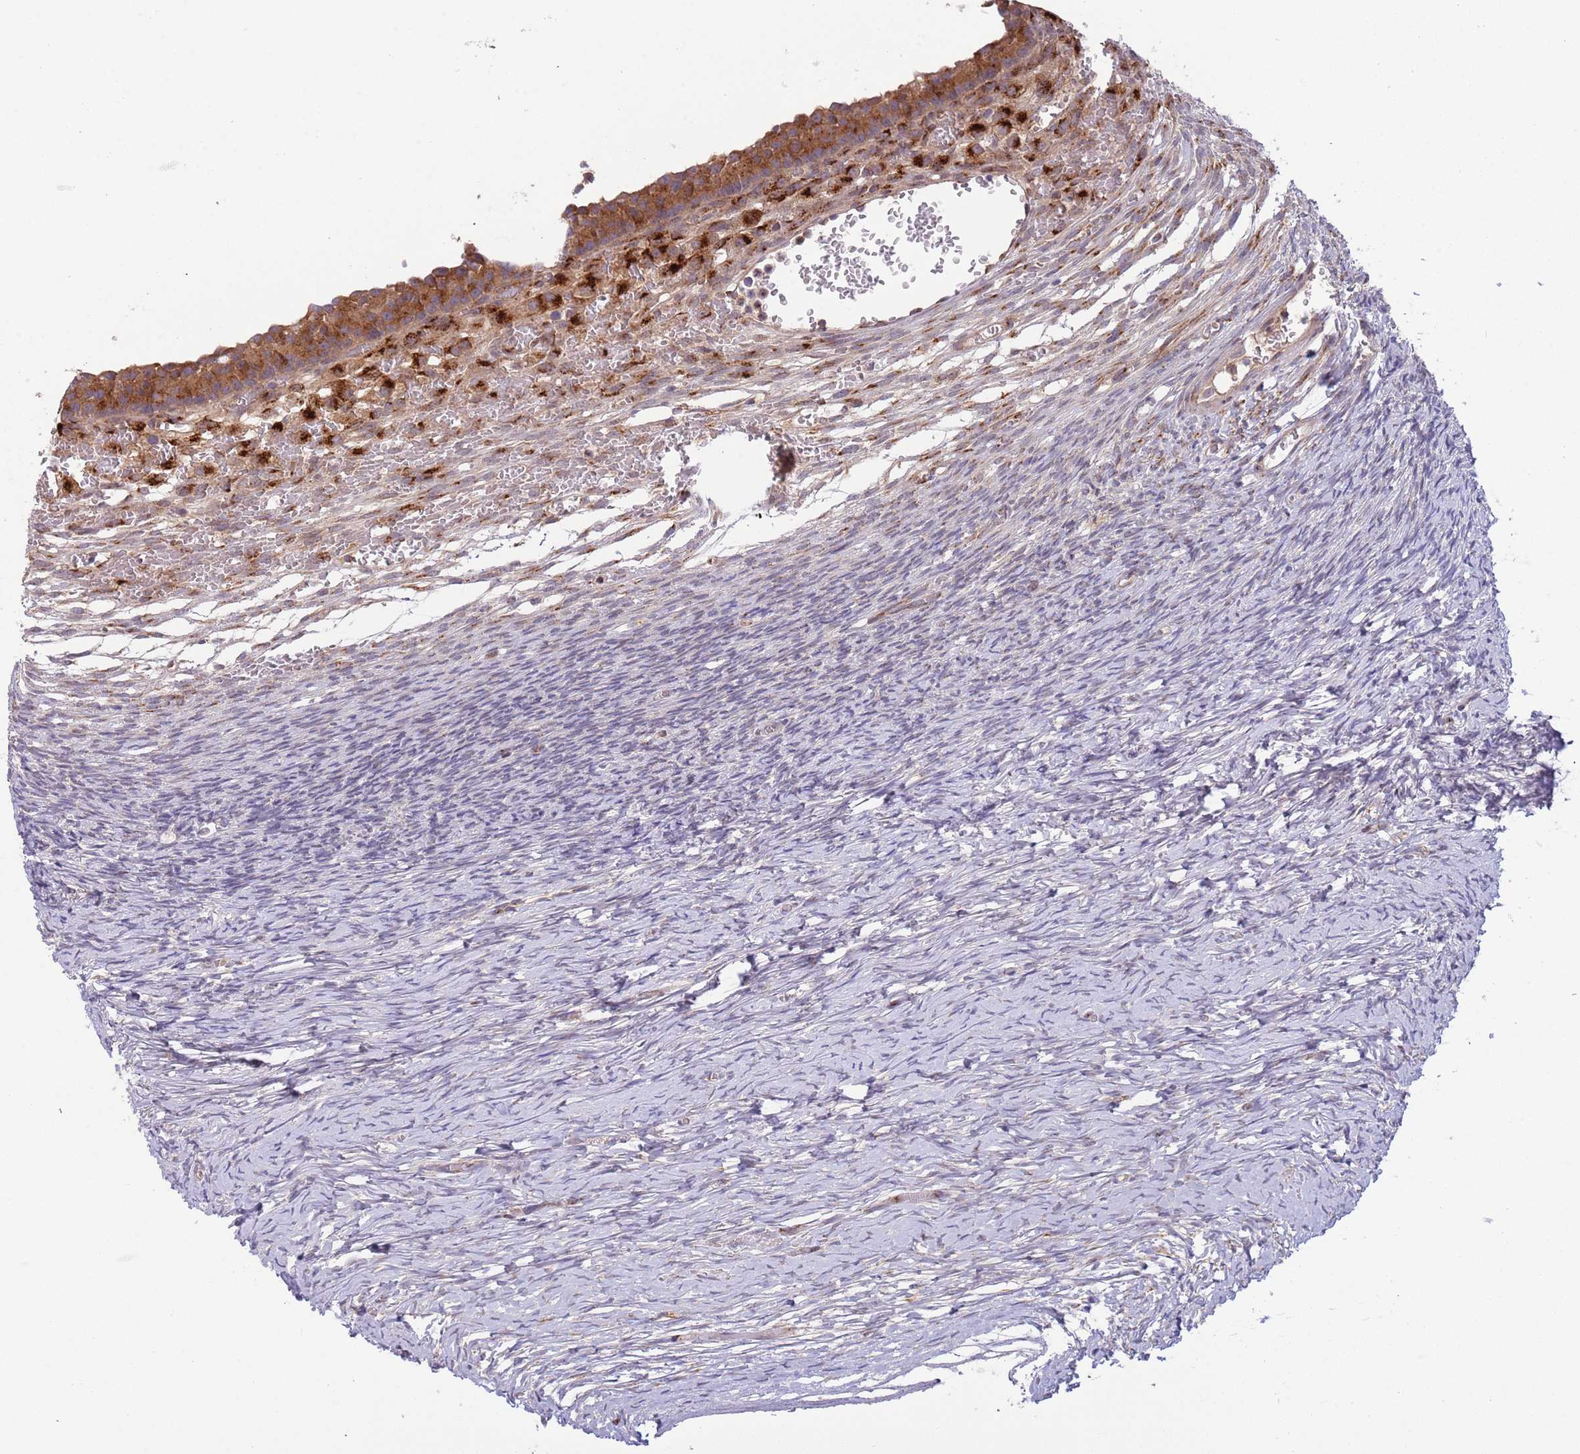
{"staining": {"intensity": "negative", "quantity": "none", "location": "none"}, "tissue": "ovary", "cell_type": "Ovarian stroma cells", "image_type": "normal", "snomed": [{"axis": "morphology", "description": "Normal tissue, NOS"}, {"axis": "topography", "description": "Ovary"}], "caption": "Ovarian stroma cells show no significant protein expression in normal ovary.", "gene": "BTBD7", "patient": {"sex": "female", "age": 39}}